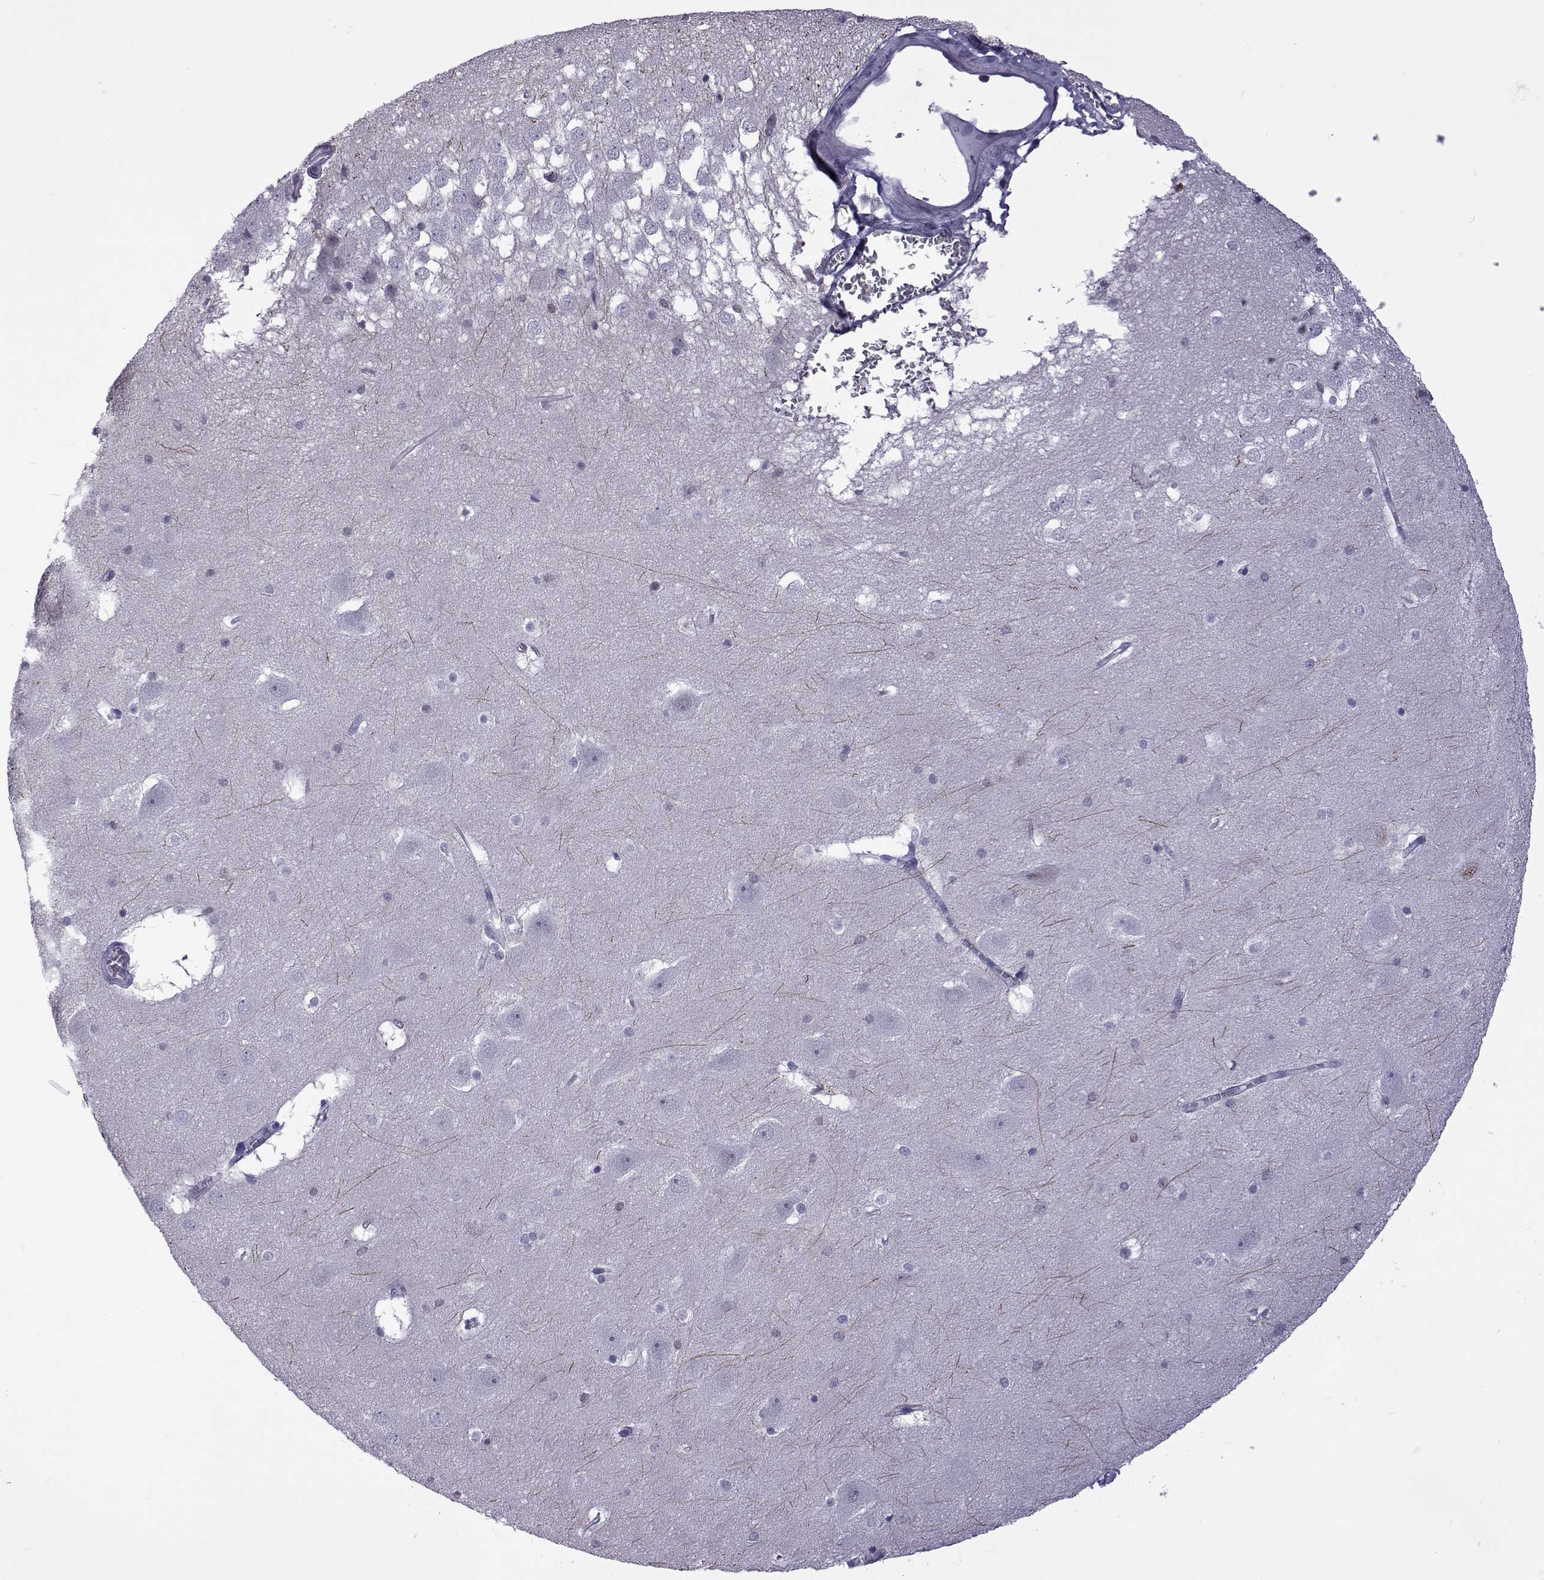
{"staining": {"intensity": "negative", "quantity": "none", "location": "none"}, "tissue": "hippocampus", "cell_type": "Glial cells", "image_type": "normal", "snomed": [{"axis": "morphology", "description": "Normal tissue, NOS"}, {"axis": "topography", "description": "Hippocampus"}], "caption": "An image of hippocampus stained for a protein exhibits no brown staining in glial cells.", "gene": "TCF15", "patient": {"sex": "male", "age": 45}}